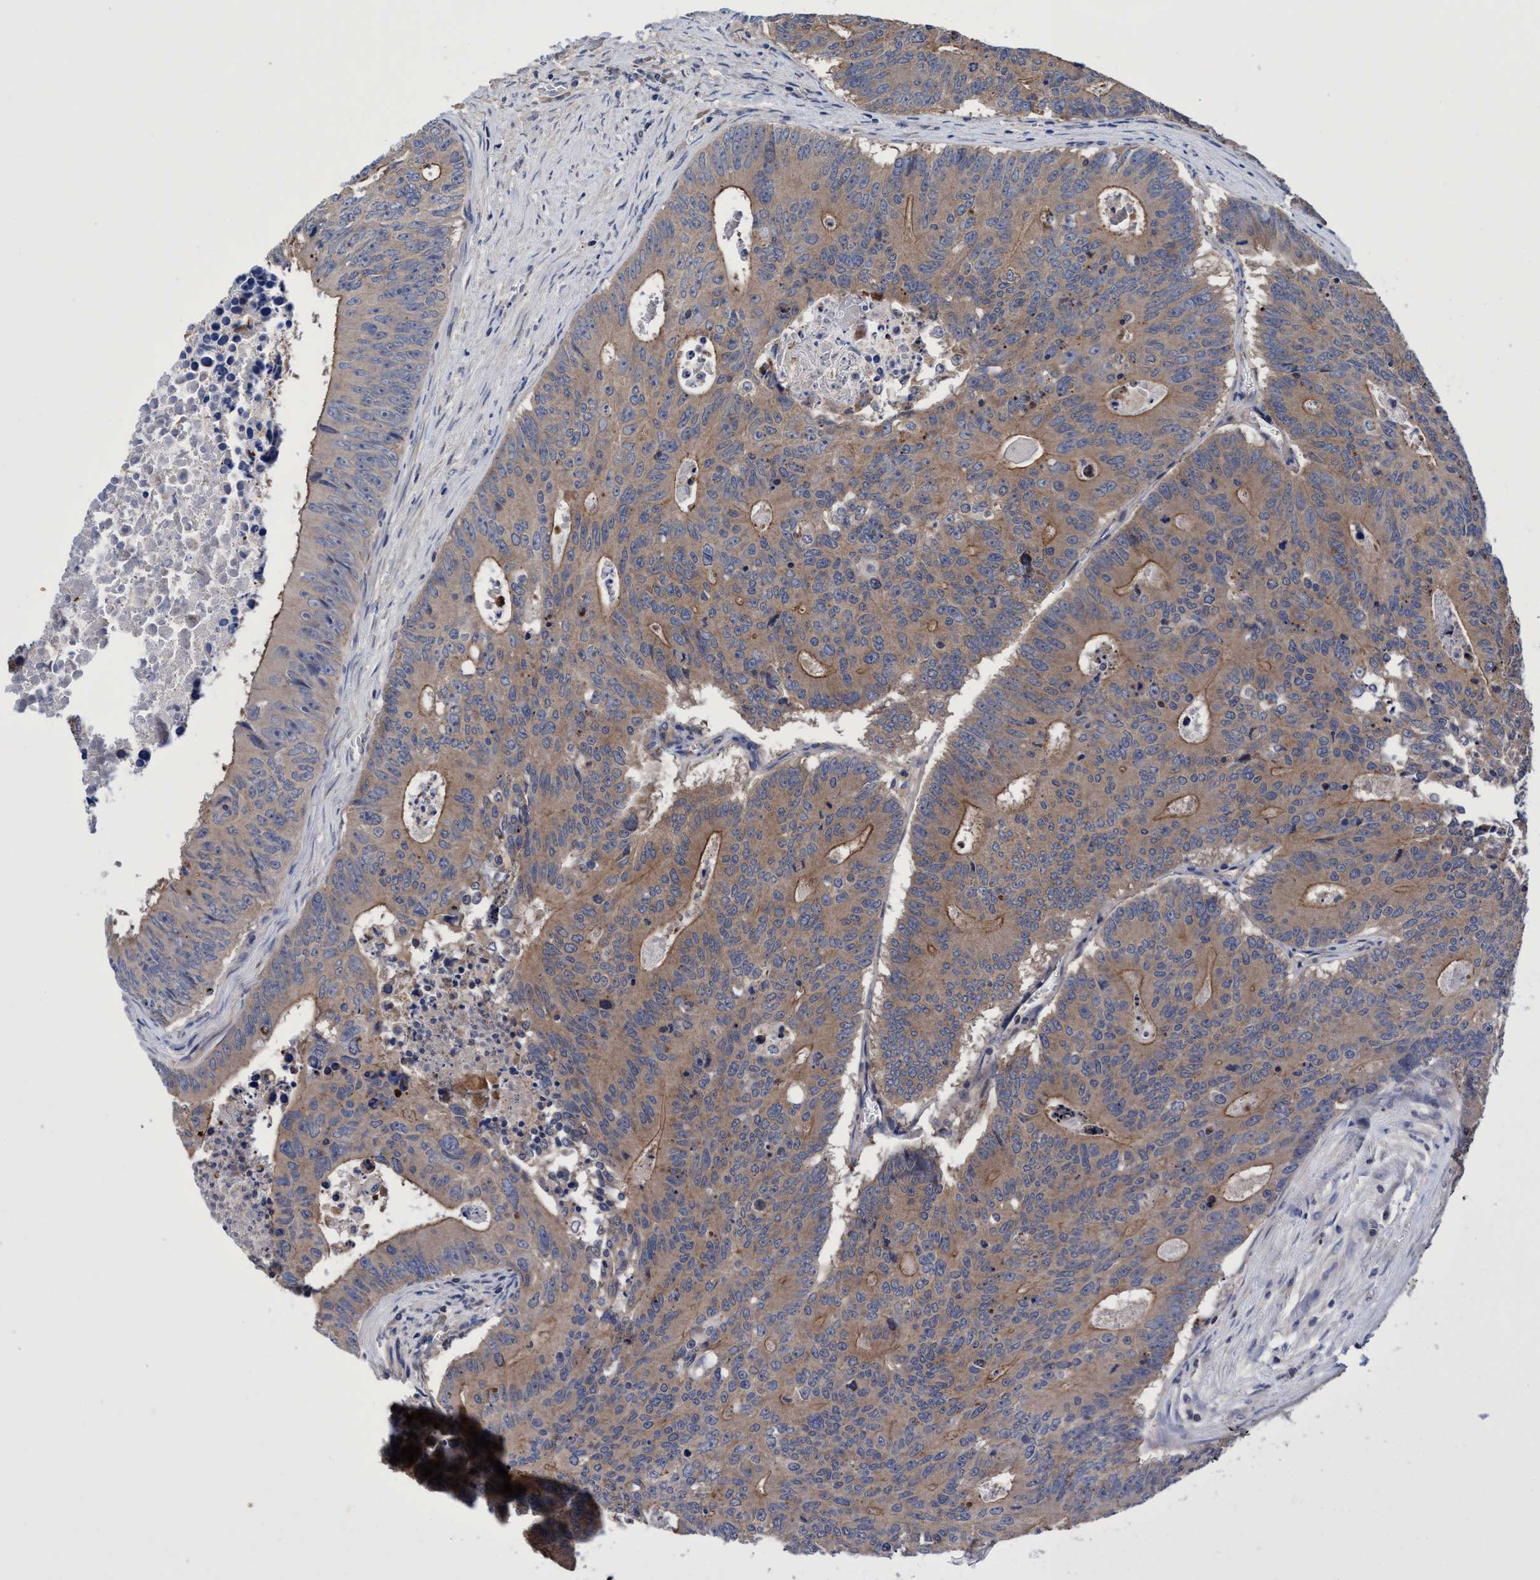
{"staining": {"intensity": "moderate", "quantity": ">75%", "location": "cytoplasmic/membranous"}, "tissue": "colorectal cancer", "cell_type": "Tumor cells", "image_type": "cancer", "snomed": [{"axis": "morphology", "description": "Adenocarcinoma, NOS"}, {"axis": "topography", "description": "Colon"}], "caption": "About >75% of tumor cells in human colorectal cancer (adenocarcinoma) exhibit moderate cytoplasmic/membranous protein staining as visualized by brown immunohistochemical staining.", "gene": "CALCOCO2", "patient": {"sex": "male", "age": 87}}